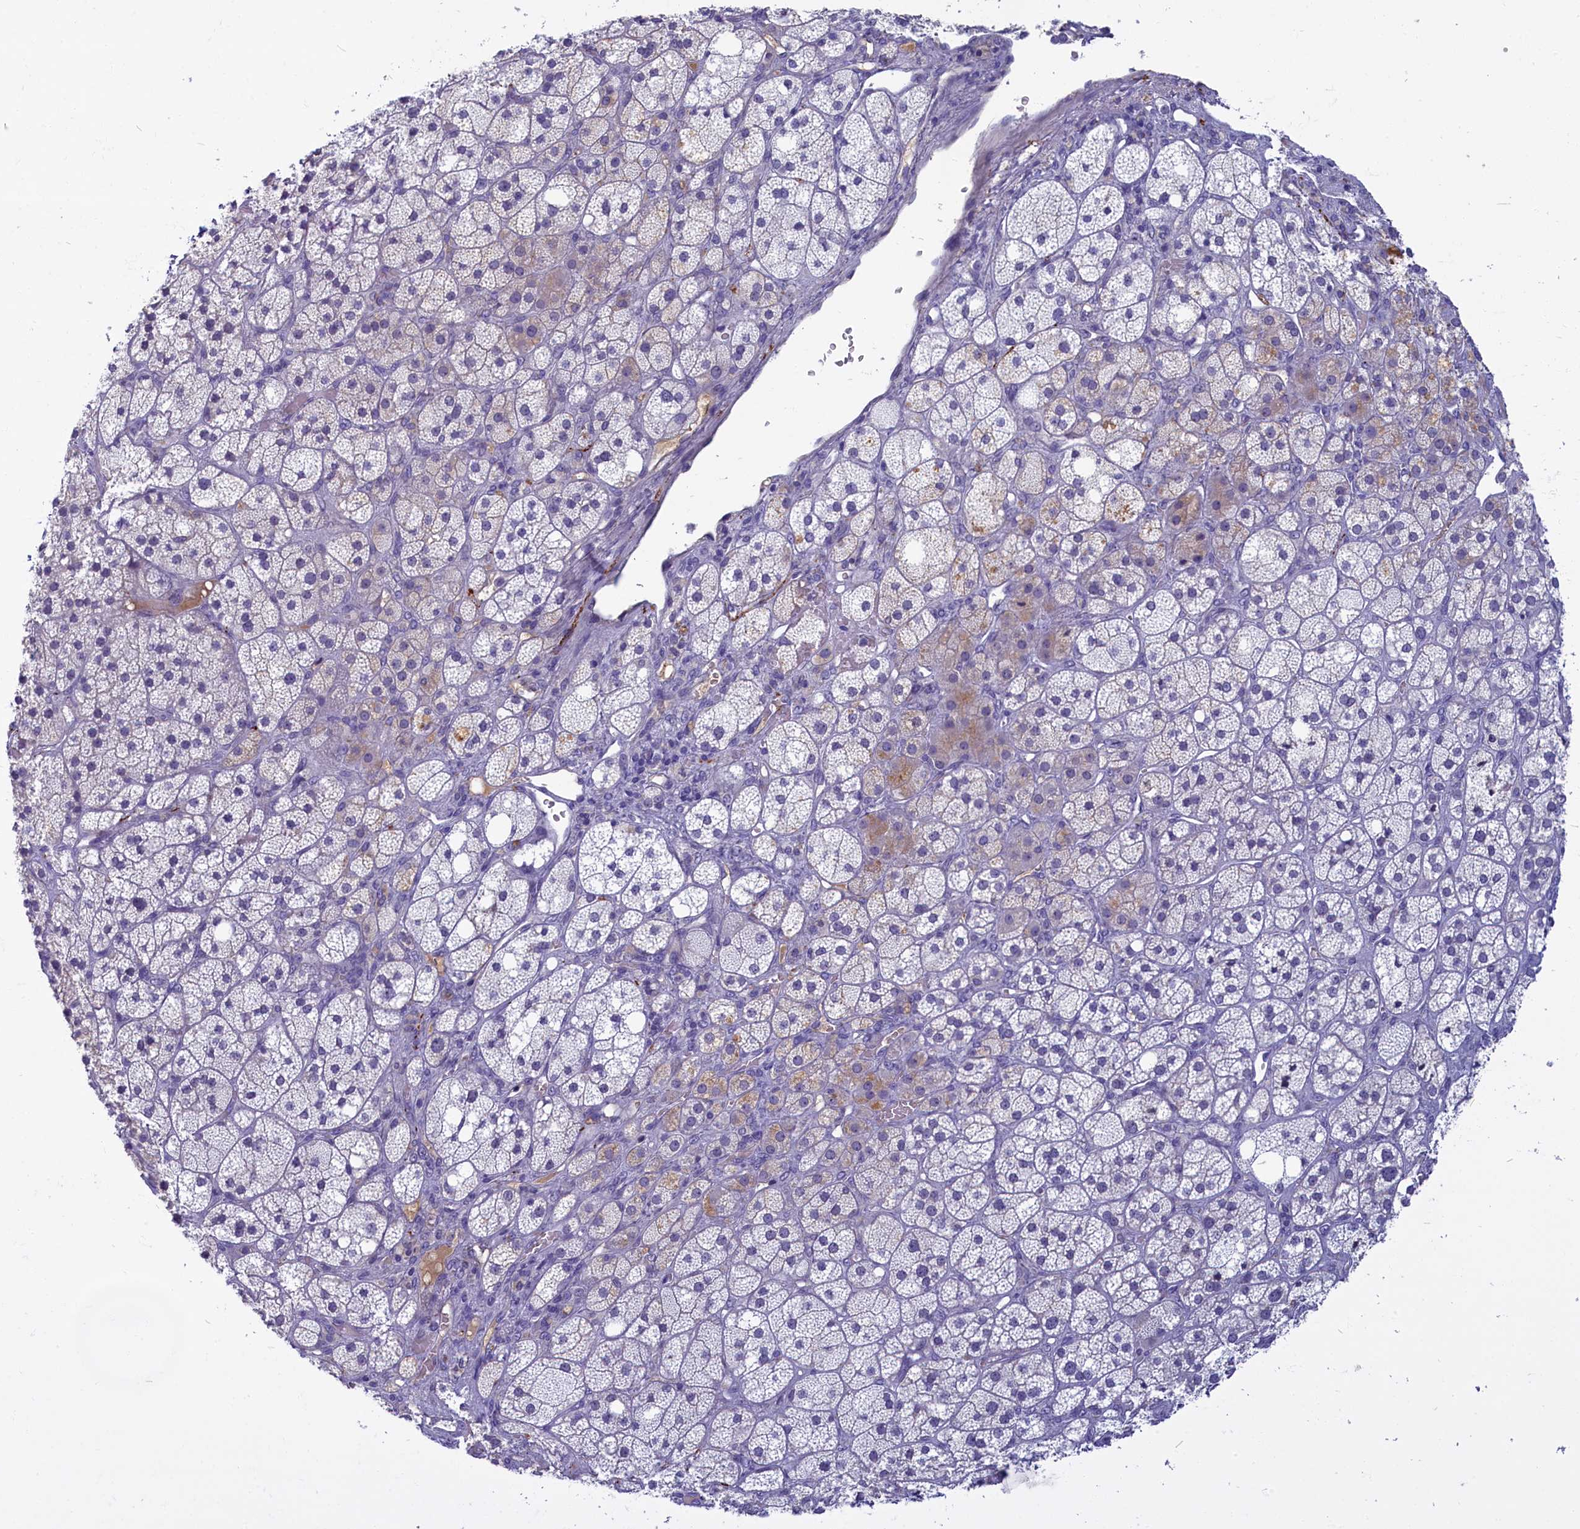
{"staining": {"intensity": "negative", "quantity": "none", "location": "none"}, "tissue": "adrenal gland", "cell_type": "Glandular cells", "image_type": "normal", "snomed": [{"axis": "morphology", "description": "Normal tissue, NOS"}, {"axis": "topography", "description": "Adrenal gland"}], "caption": "Histopathology image shows no significant protein positivity in glandular cells of benign adrenal gland. (Brightfield microscopy of DAB (3,3'-diaminobenzidine) immunohistochemistry (IHC) at high magnification).", "gene": "SV2C", "patient": {"sex": "male", "age": 61}}